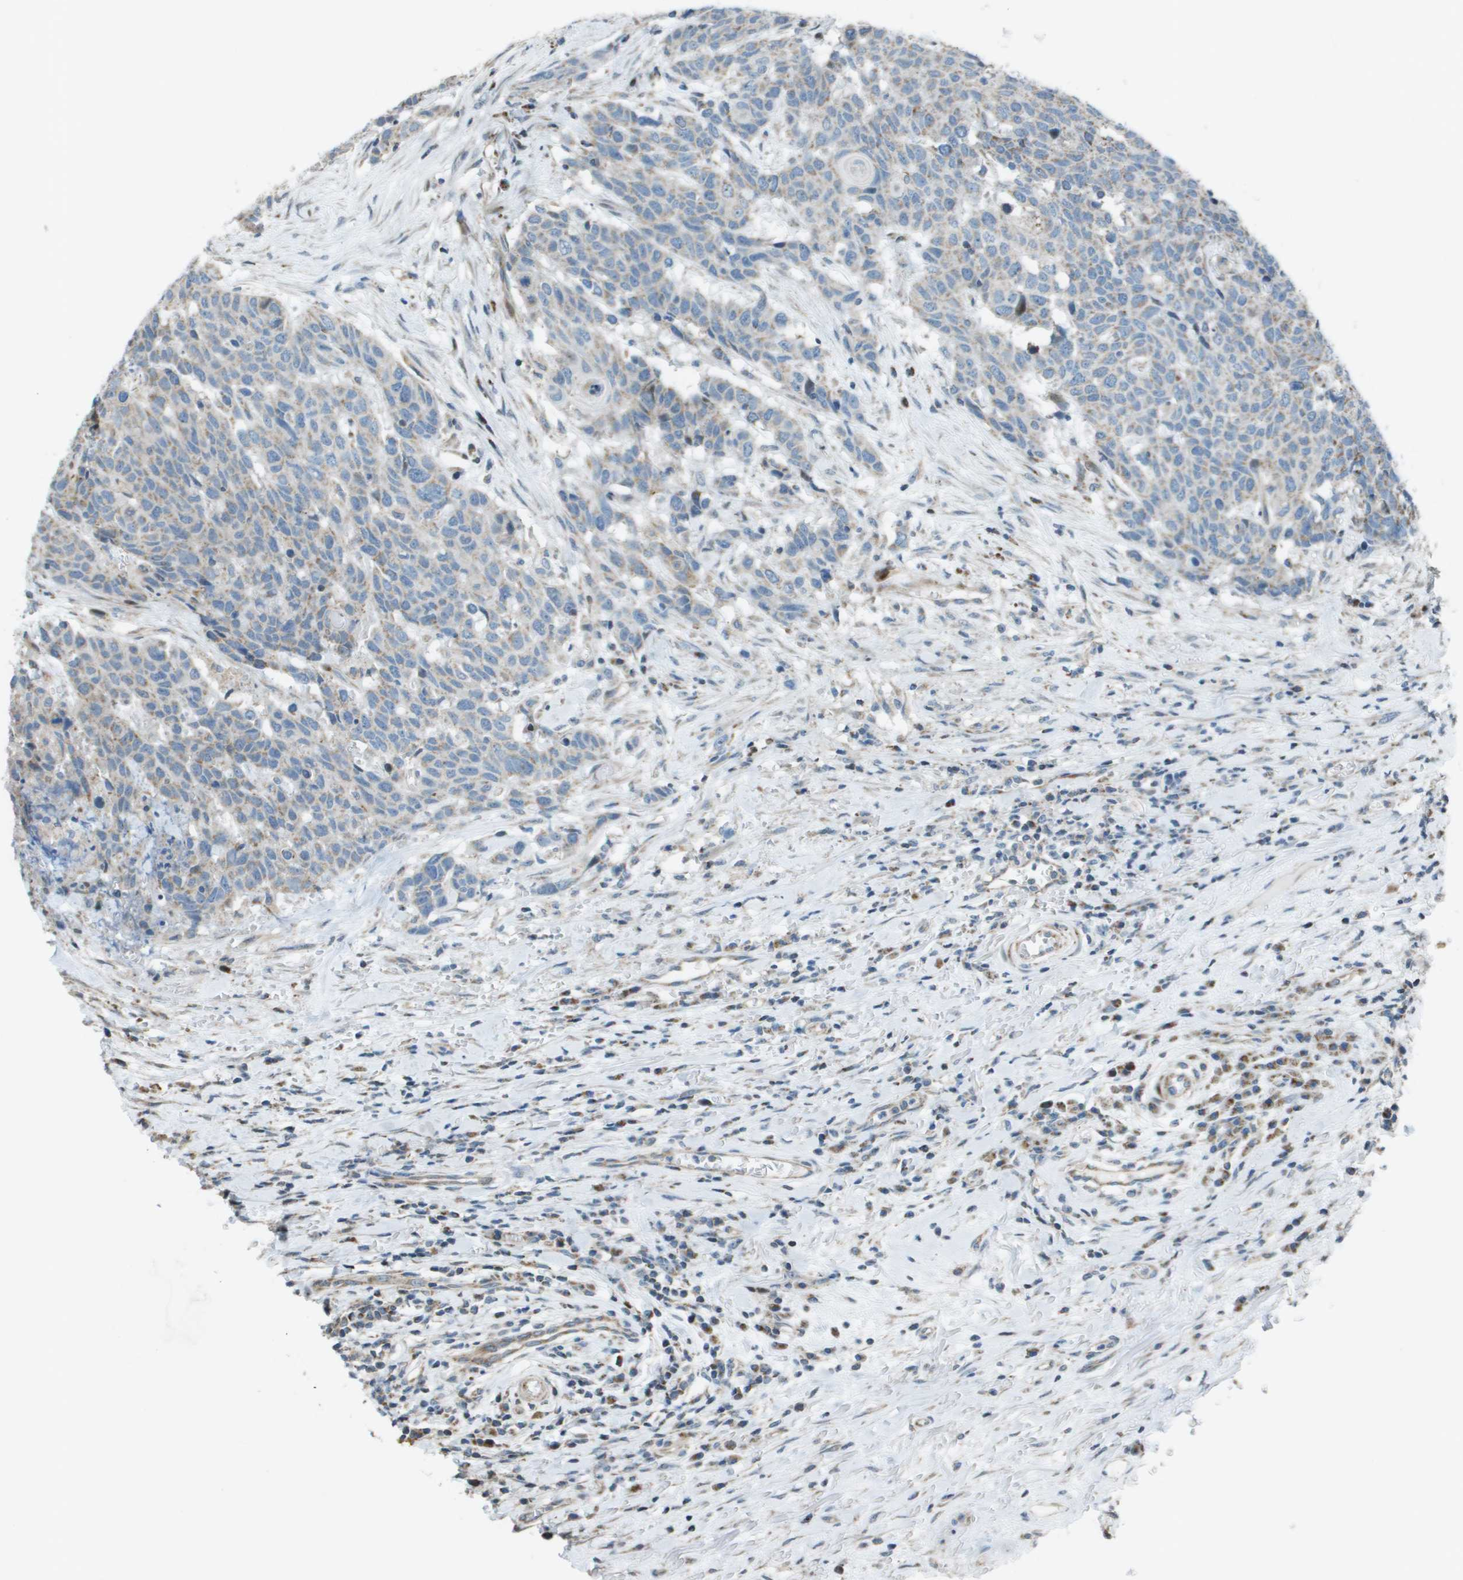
{"staining": {"intensity": "weak", "quantity": "<25%", "location": "cytoplasmic/membranous"}, "tissue": "head and neck cancer", "cell_type": "Tumor cells", "image_type": "cancer", "snomed": [{"axis": "morphology", "description": "Squamous cell carcinoma, NOS"}, {"axis": "topography", "description": "Head-Neck"}], "caption": "IHC histopathology image of neoplastic tissue: squamous cell carcinoma (head and neck) stained with DAB (3,3'-diaminobenzidine) reveals no significant protein staining in tumor cells.", "gene": "MGAT3", "patient": {"sex": "male", "age": 66}}